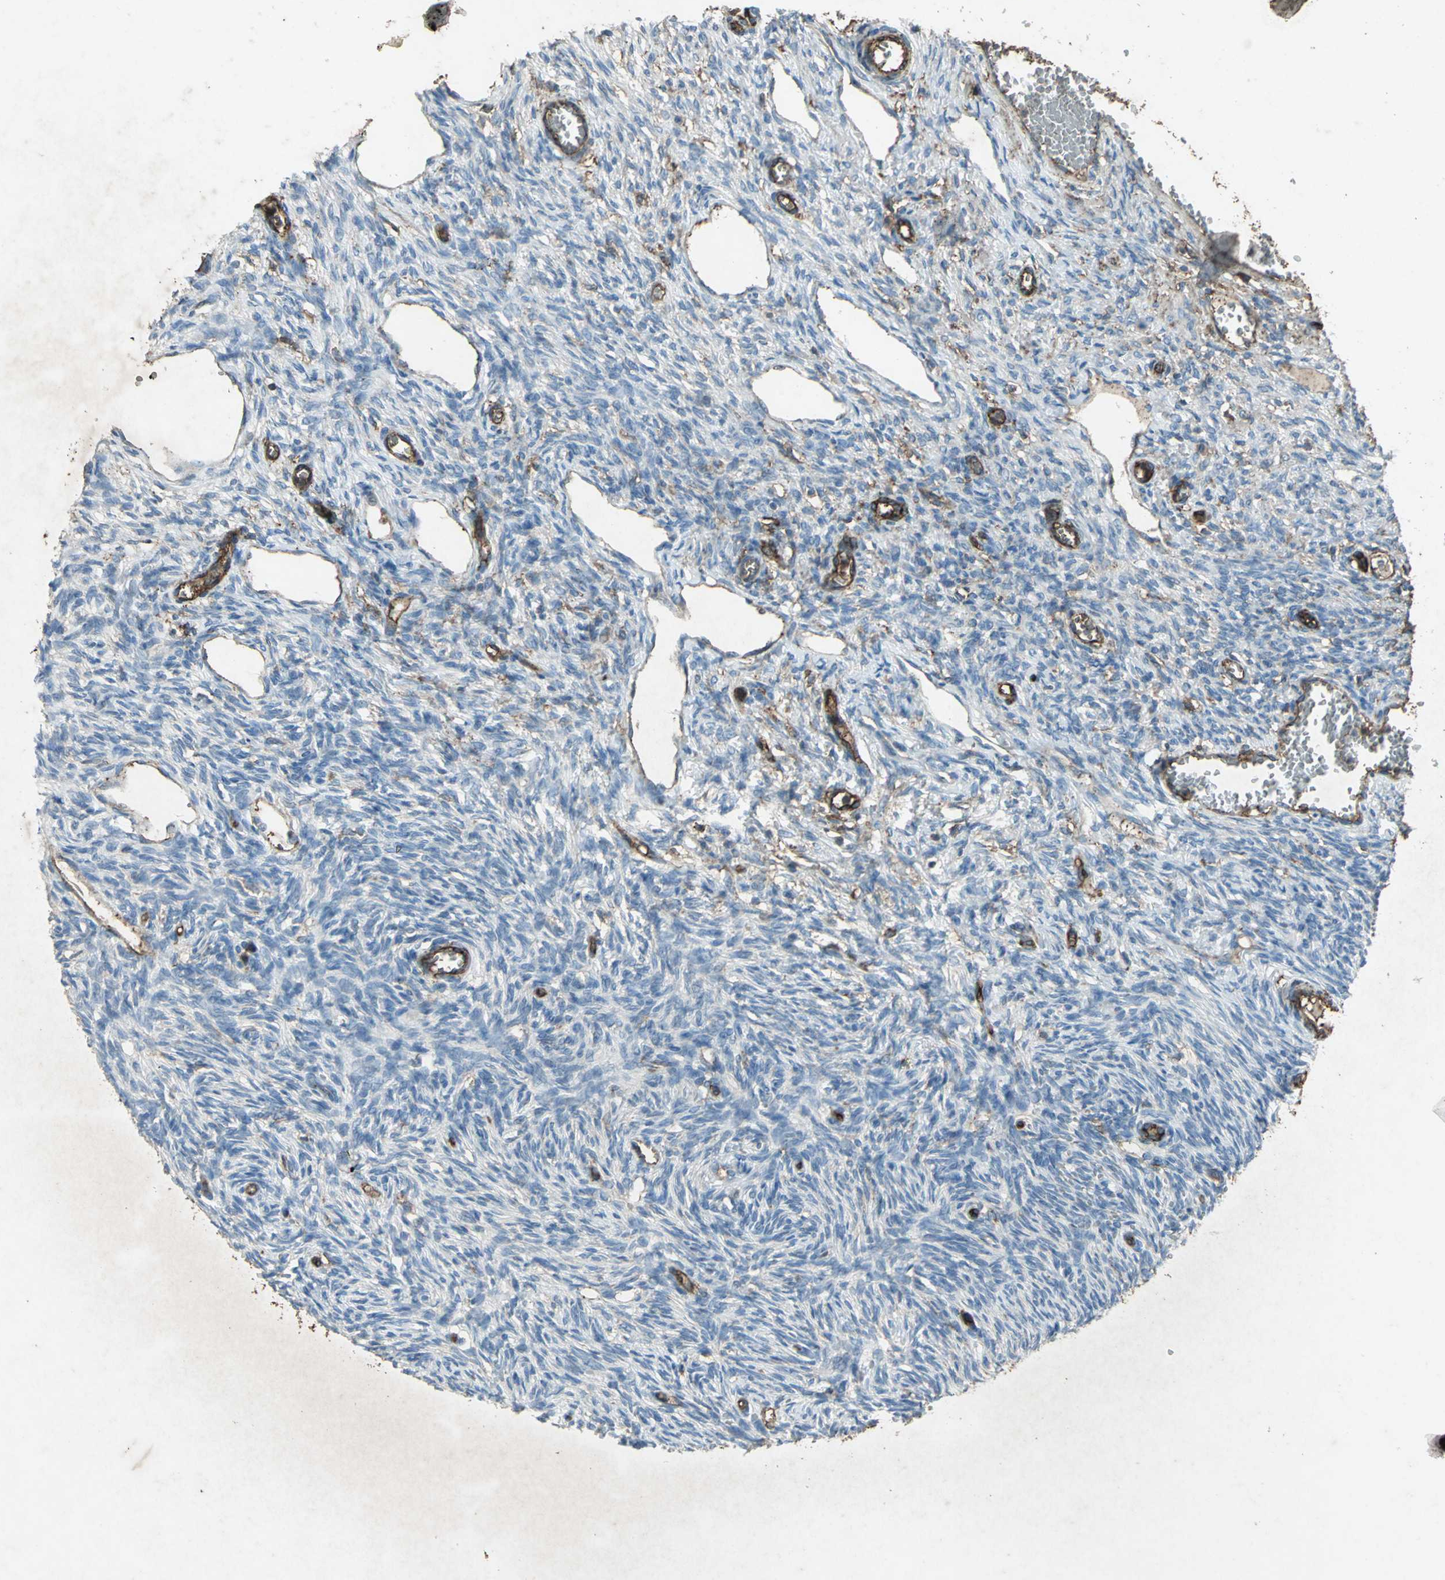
{"staining": {"intensity": "weak", "quantity": "25%-75%", "location": "cytoplasmic/membranous"}, "tissue": "ovary", "cell_type": "Ovarian stroma cells", "image_type": "normal", "snomed": [{"axis": "morphology", "description": "Normal tissue, NOS"}, {"axis": "topography", "description": "Ovary"}], "caption": "Brown immunohistochemical staining in benign human ovary displays weak cytoplasmic/membranous positivity in approximately 25%-75% of ovarian stroma cells. The staining is performed using DAB brown chromogen to label protein expression. The nuclei are counter-stained blue using hematoxylin.", "gene": "CCR6", "patient": {"sex": "female", "age": 33}}